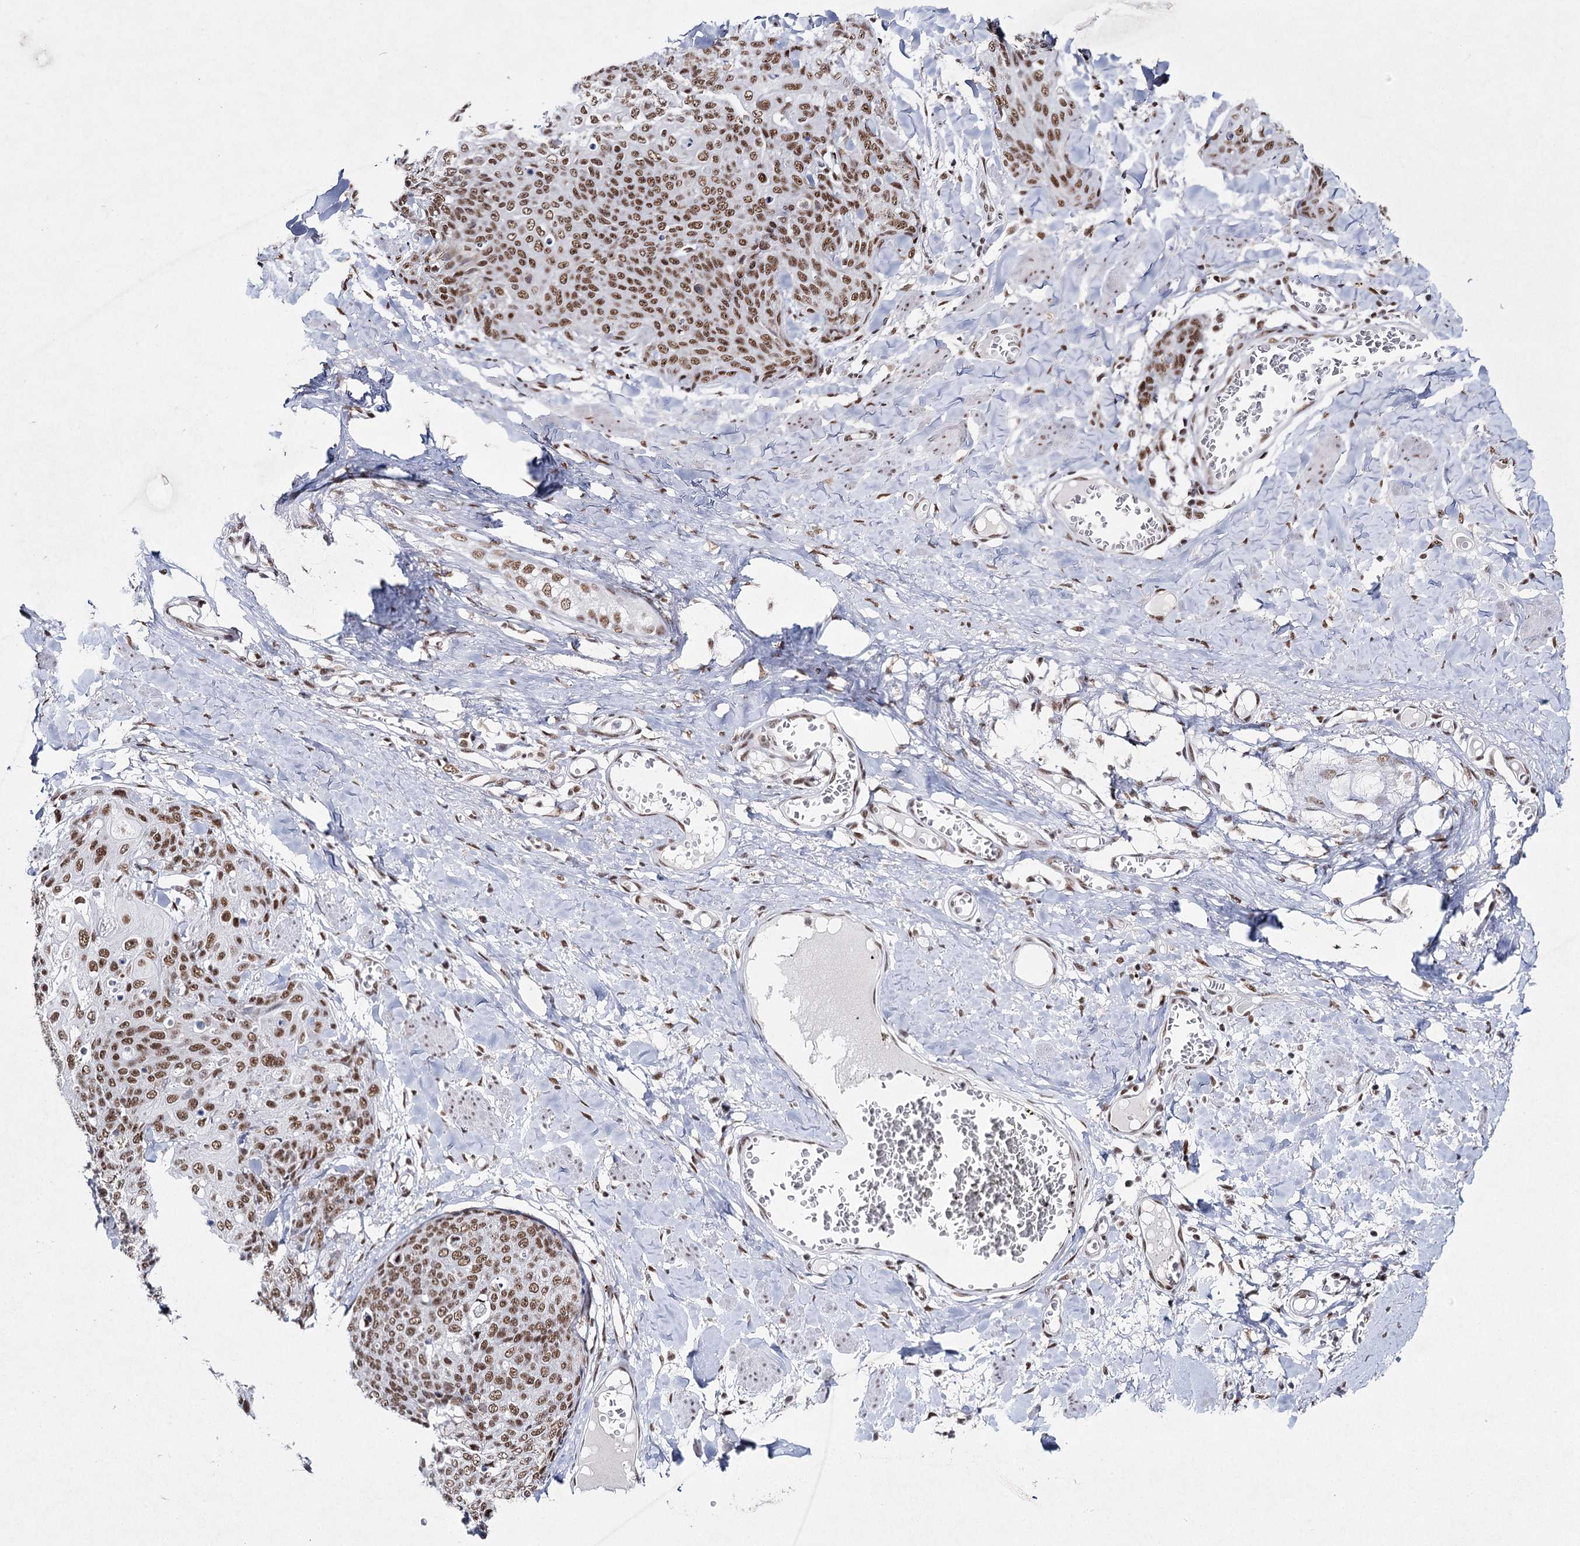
{"staining": {"intensity": "moderate", "quantity": ">75%", "location": "nuclear"}, "tissue": "skin cancer", "cell_type": "Tumor cells", "image_type": "cancer", "snomed": [{"axis": "morphology", "description": "Squamous cell carcinoma, NOS"}, {"axis": "topography", "description": "Skin"}, {"axis": "topography", "description": "Vulva"}], "caption": "High-power microscopy captured an immunohistochemistry (IHC) micrograph of skin squamous cell carcinoma, revealing moderate nuclear expression in approximately >75% of tumor cells.", "gene": "SCAF8", "patient": {"sex": "female", "age": 85}}